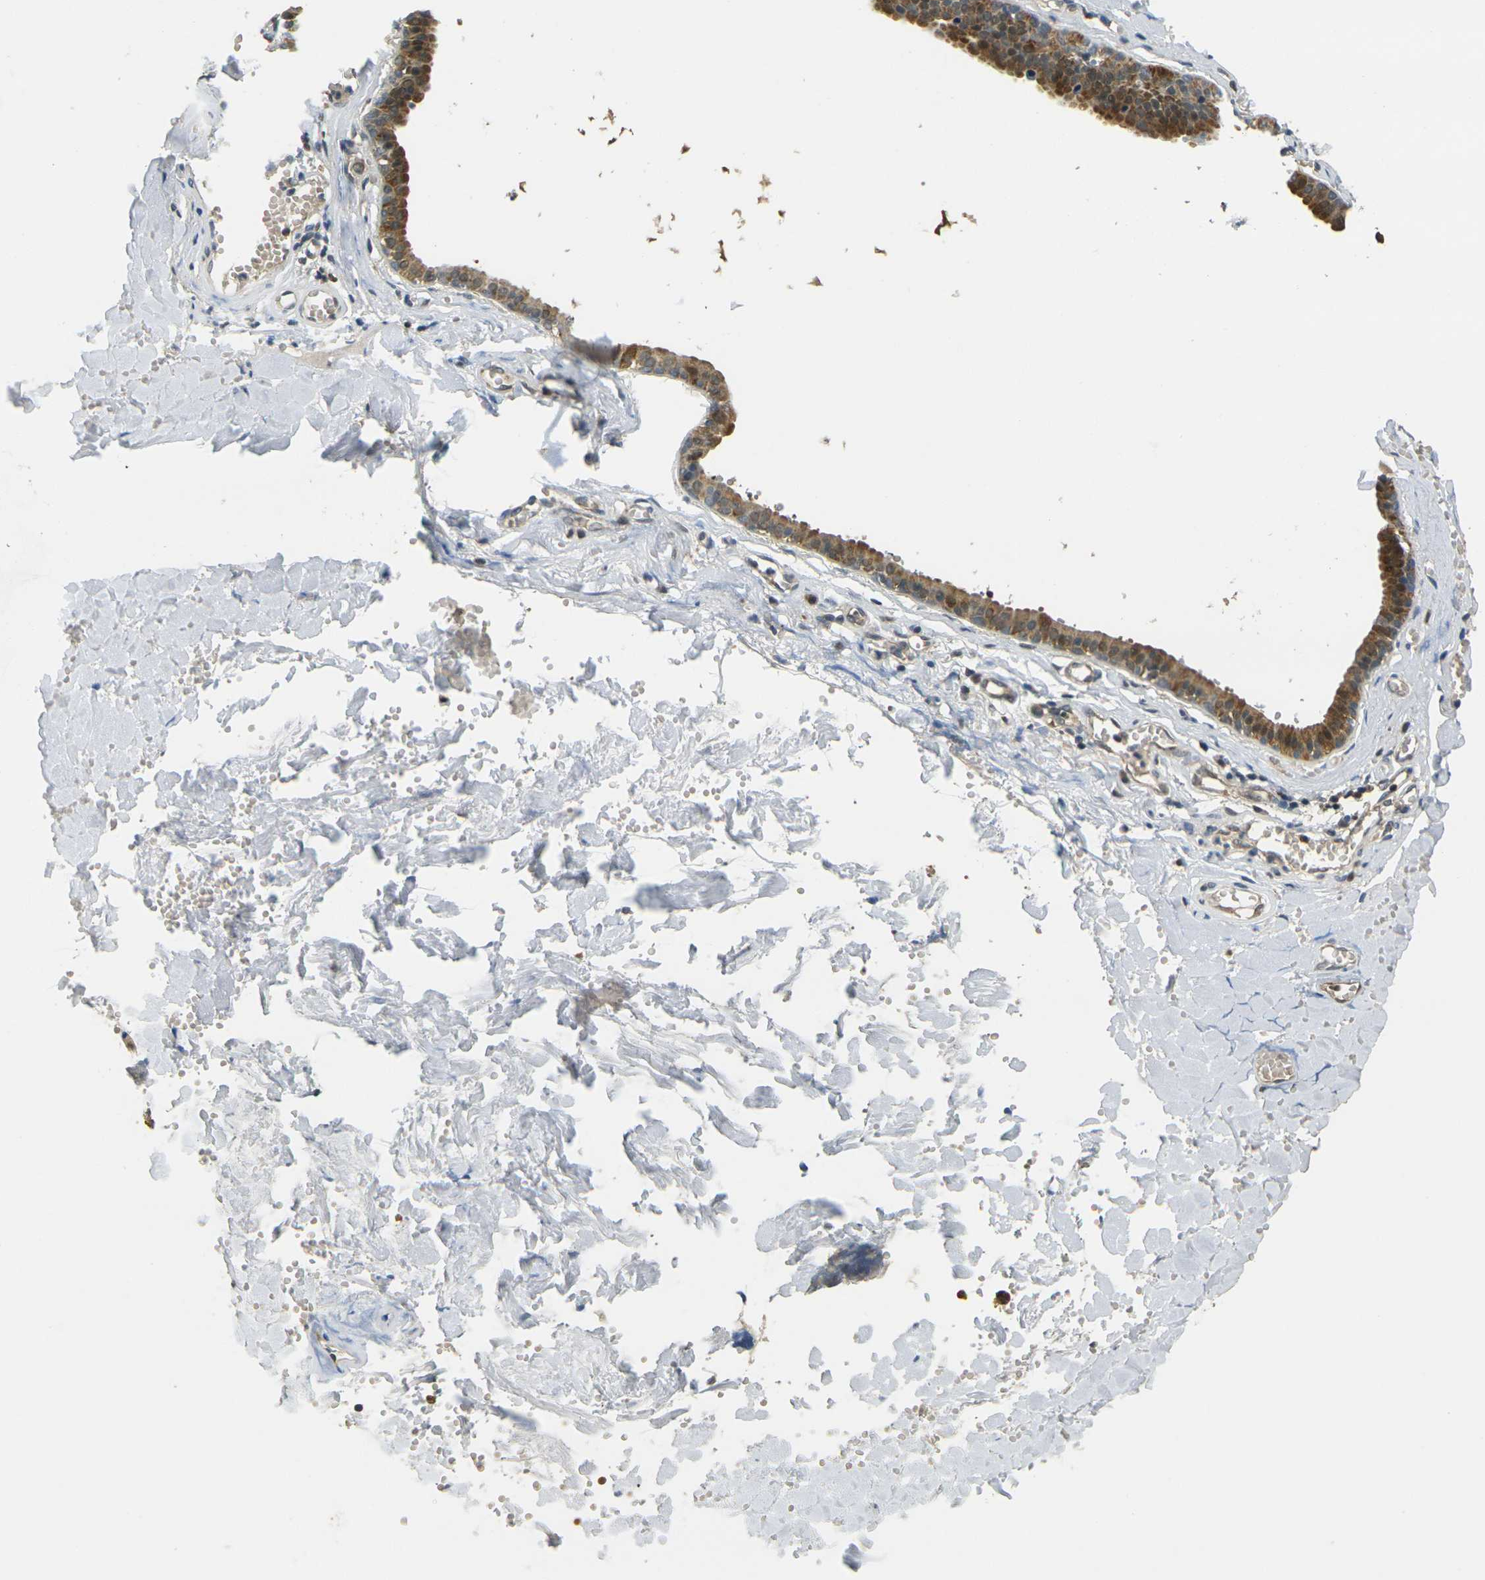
{"staining": {"intensity": "moderate", "quantity": ">75%", "location": "cytoplasmic/membranous"}, "tissue": "salivary gland", "cell_type": "Glandular cells", "image_type": "normal", "snomed": [{"axis": "morphology", "description": "Normal tissue, NOS"}, {"axis": "topography", "description": "Salivary gland"}], "caption": "Approximately >75% of glandular cells in unremarkable human salivary gland exhibit moderate cytoplasmic/membranous protein expression as visualized by brown immunohistochemical staining.", "gene": "KLHL8", "patient": {"sex": "male", "age": 62}}